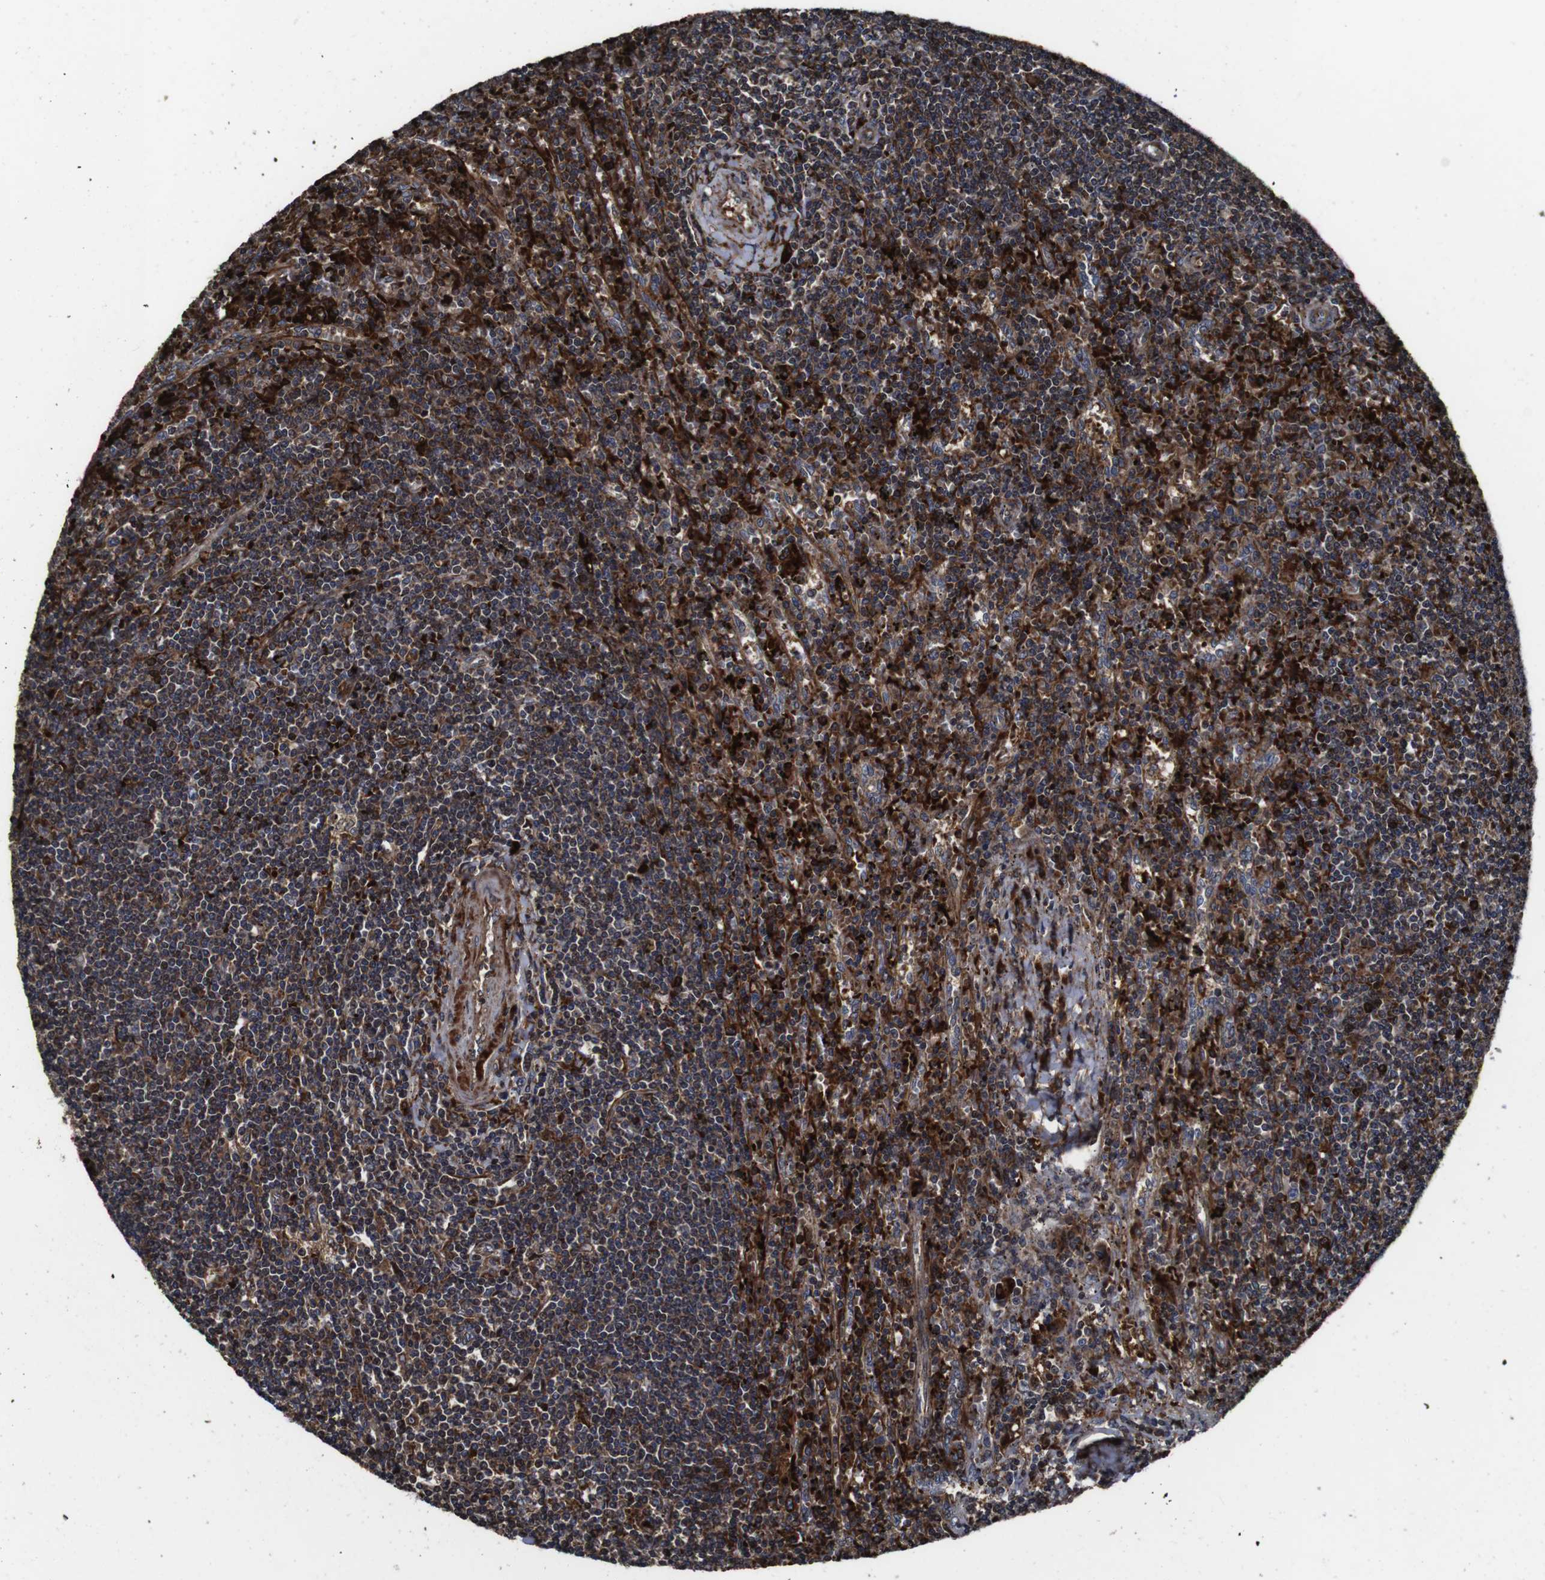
{"staining": {"intensity": "moderate", "quantity": ">75%", "location": "cytoplasmic/membranous"}, "tissue": "lymphoma", "cell_type": "Tumor cells", "image_type": "cancer", "snomed": [{"axis": "morphology", "description": "Malignant lymphoma, non-Hodgkin's type, Low grade"}, {"axis": "topography", "description": "Spleen"}], "caption": "Lymphoma was stained to show a protein in brown. There is medium levels of moderate cytoplasmic/membranous staining in about >75% of tumor cells.", "gene": "SMYD3", "patient": {"sex": "male", "age": 76}}